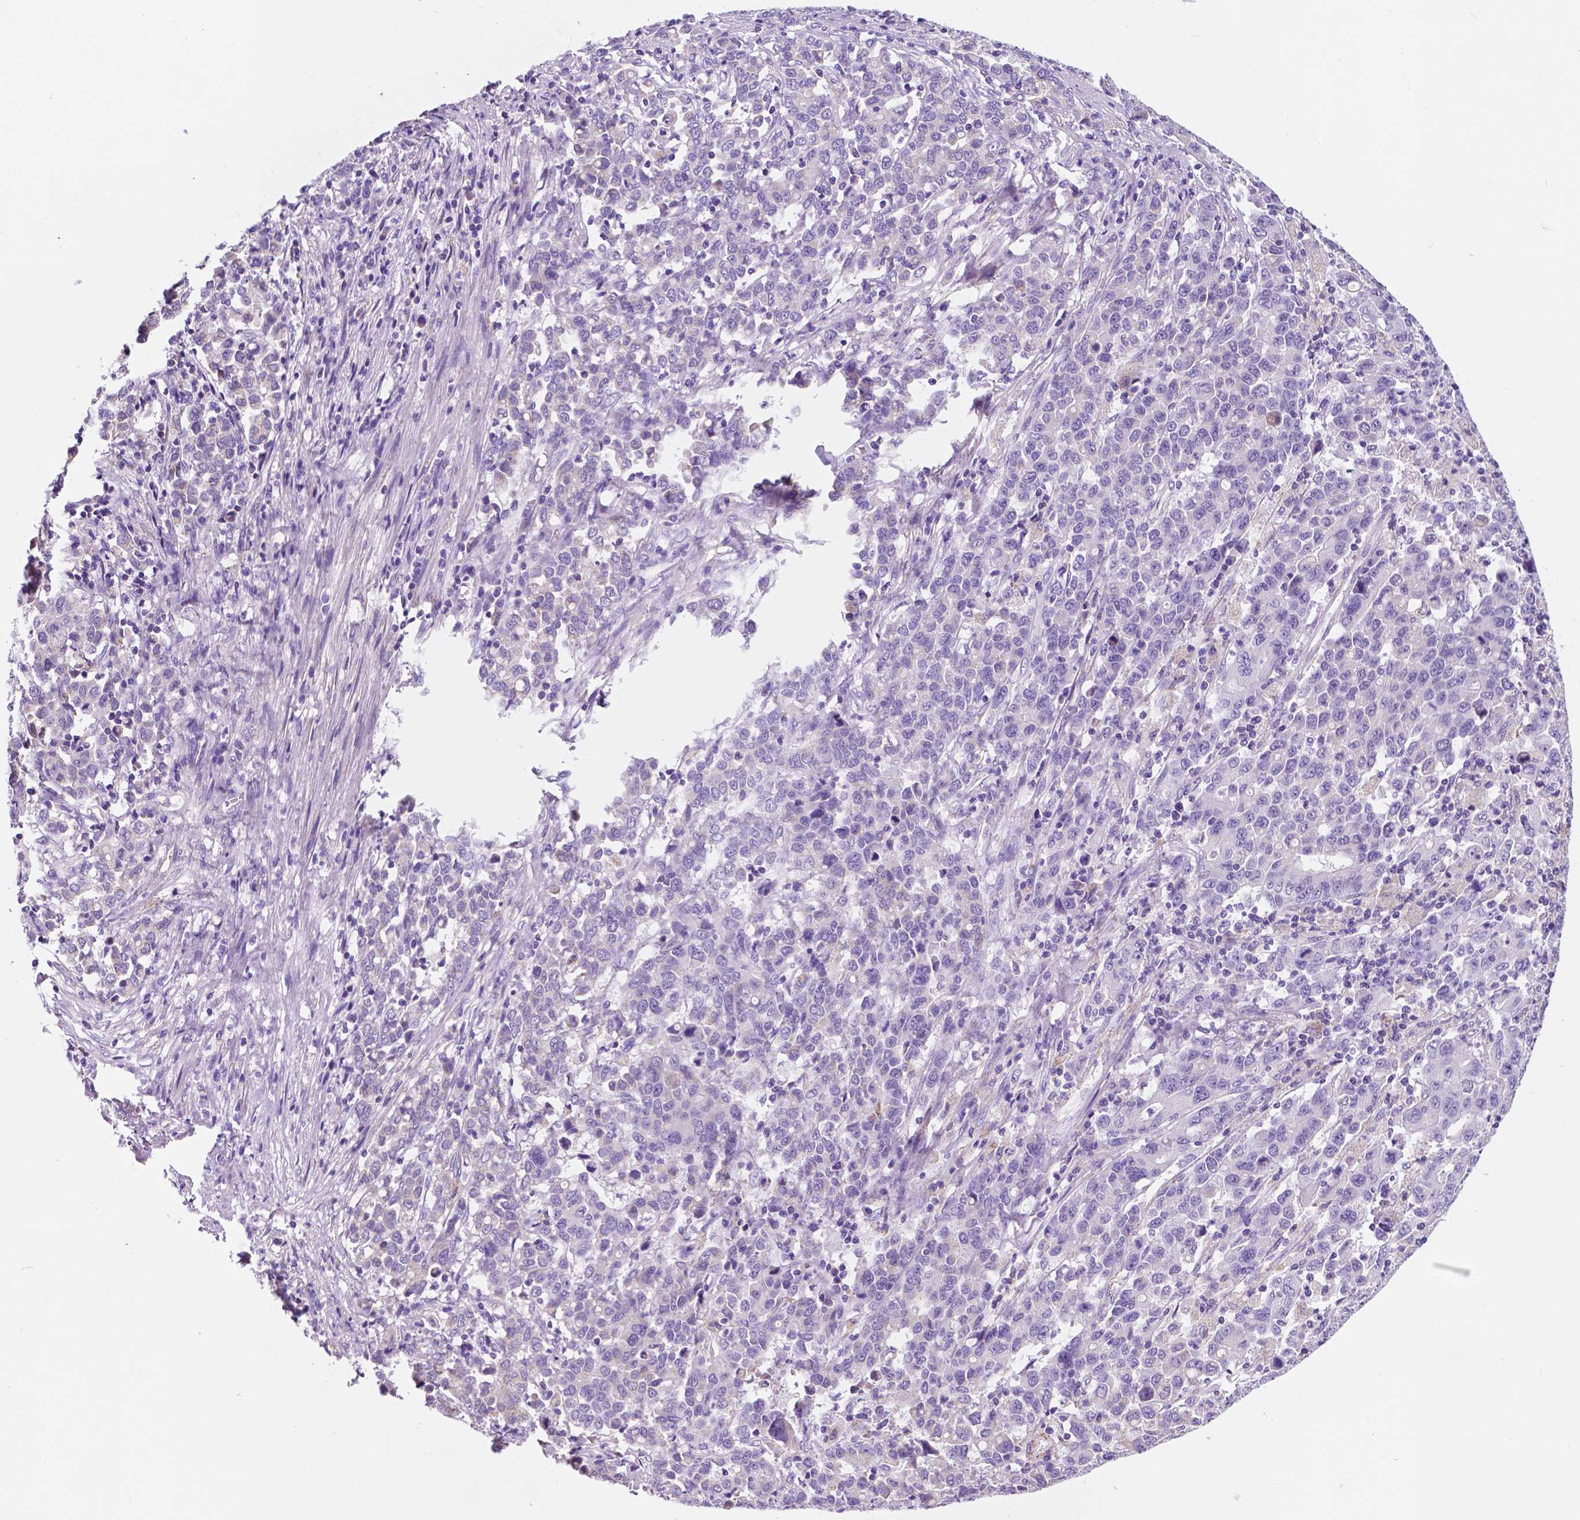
{"staining": {"intensity": "negative", "quantity": "none", "location": "none"}, "tissue": "stomach cancer", "cell_type": "Tumor cells", "image_type": "cancer", "snomed": [{"axis": "morphology", "description": "Adenocarcinoma, NOS"}, {"axis": "topography", "description": "Stomach, upper"}], "caption": "A micrograph of stomach cancer stained for a protein demonstrates no brown staining in tumor cells. (DAB (3,3'-diaminobenzidine) immunohistochemistry visualized using brightfield microscopy, high magnification).", "gene": "TRPV5", "patient": {"sex": "male", "age": 69}}